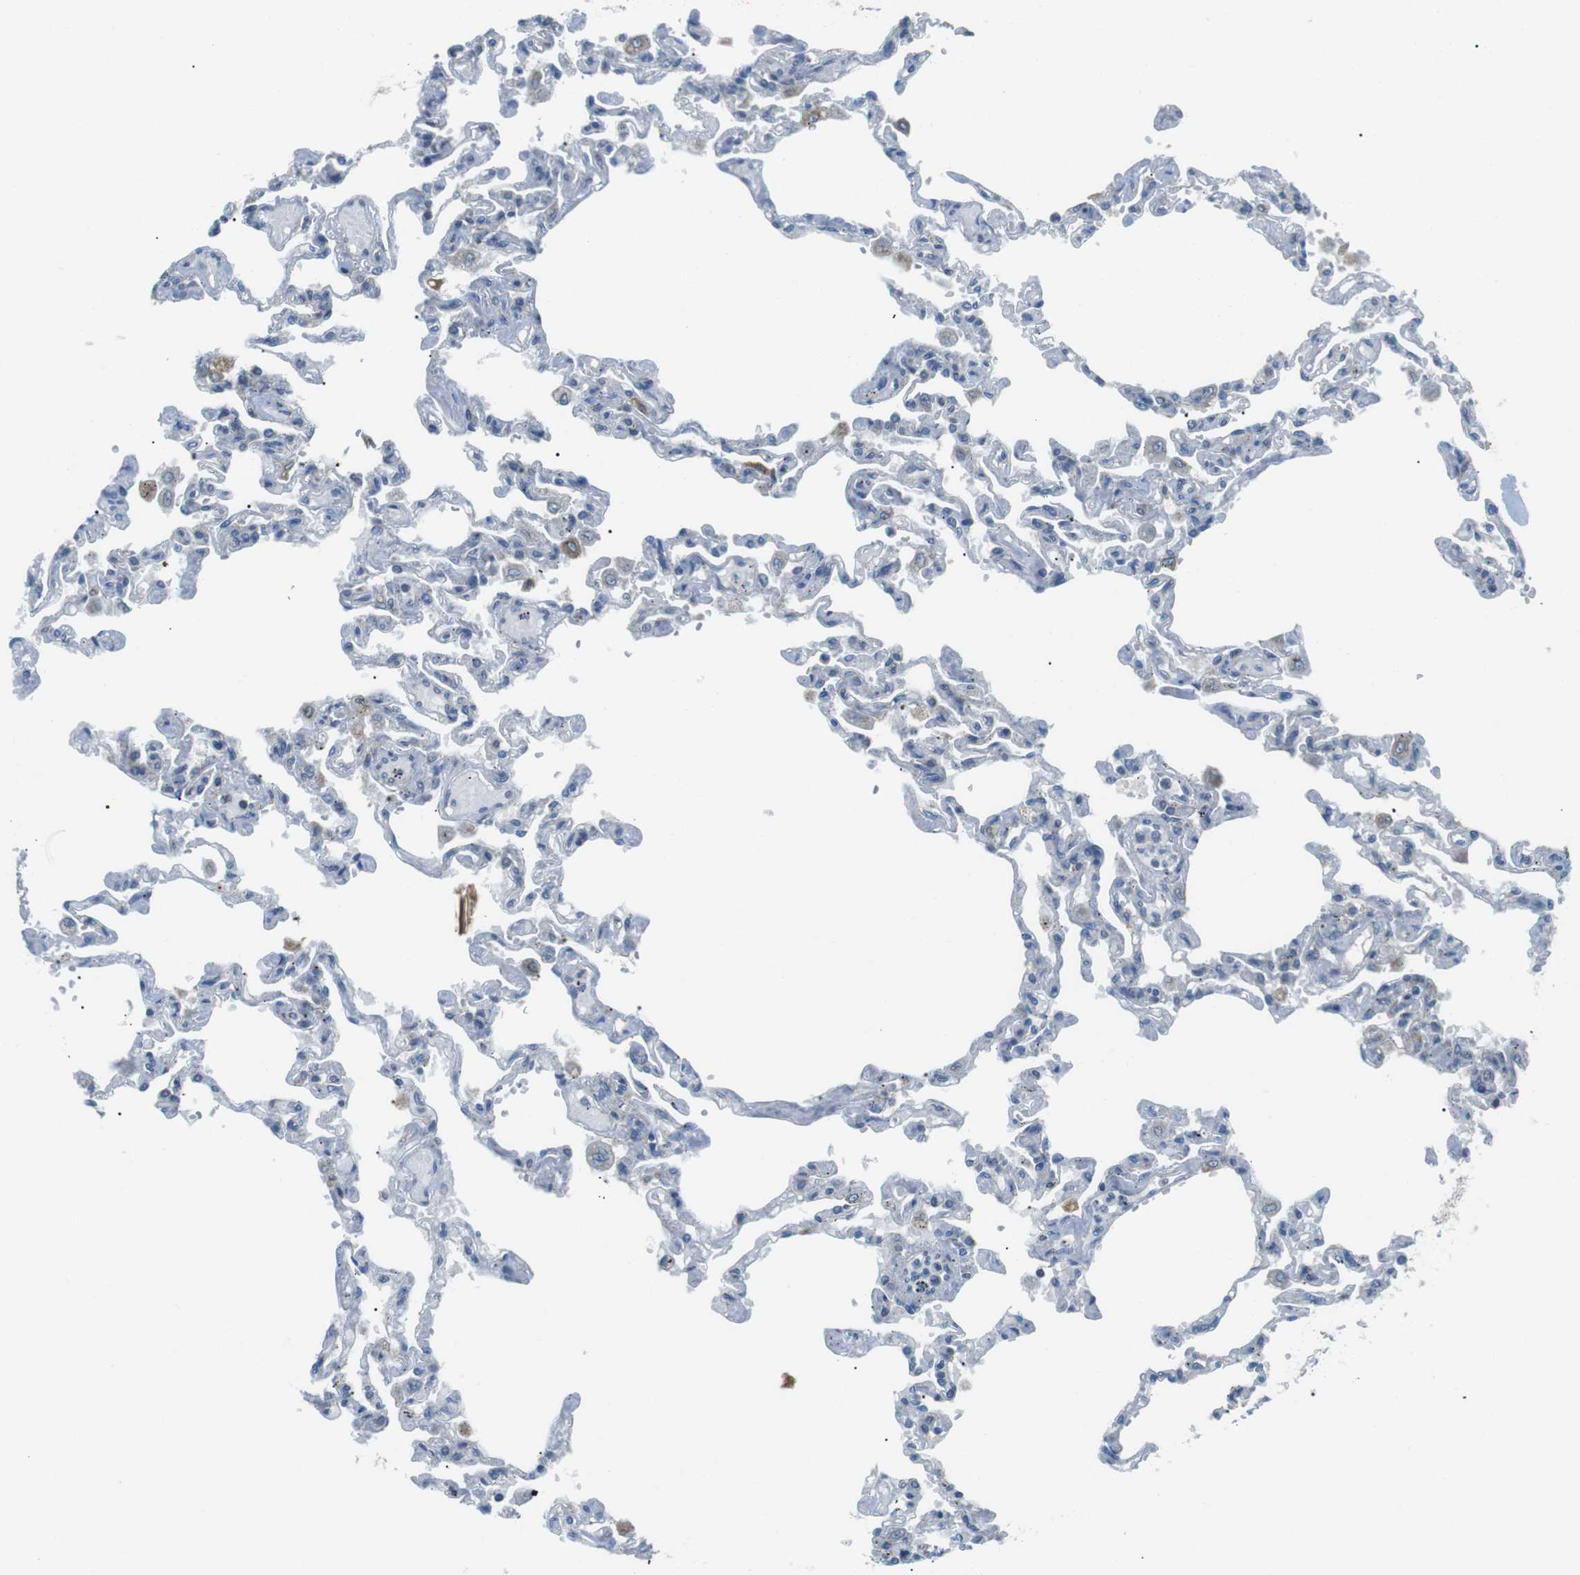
{"staining": {"intensity": "weak", "quantity": "<25%", "location": "cytoplasmic/membranous"}, "tissue": "lung", "cell_type": "Alveolar cells", "image_type": "normal", "snomed": [{"axis": "morphology", "description": "Normal tissue, NOS"}, {"axis": "topography", "description": "Lung"}], "caption": "DAB immunohistochemical staining of normal human lung demonstrates no significant staining in alveolar cells. The staining is performed using DAB brown chromogen with nuclei counter-stained in using hematoxylin.", "gene": "BACE1", "patient": {"sex": "male", "age": 21}}